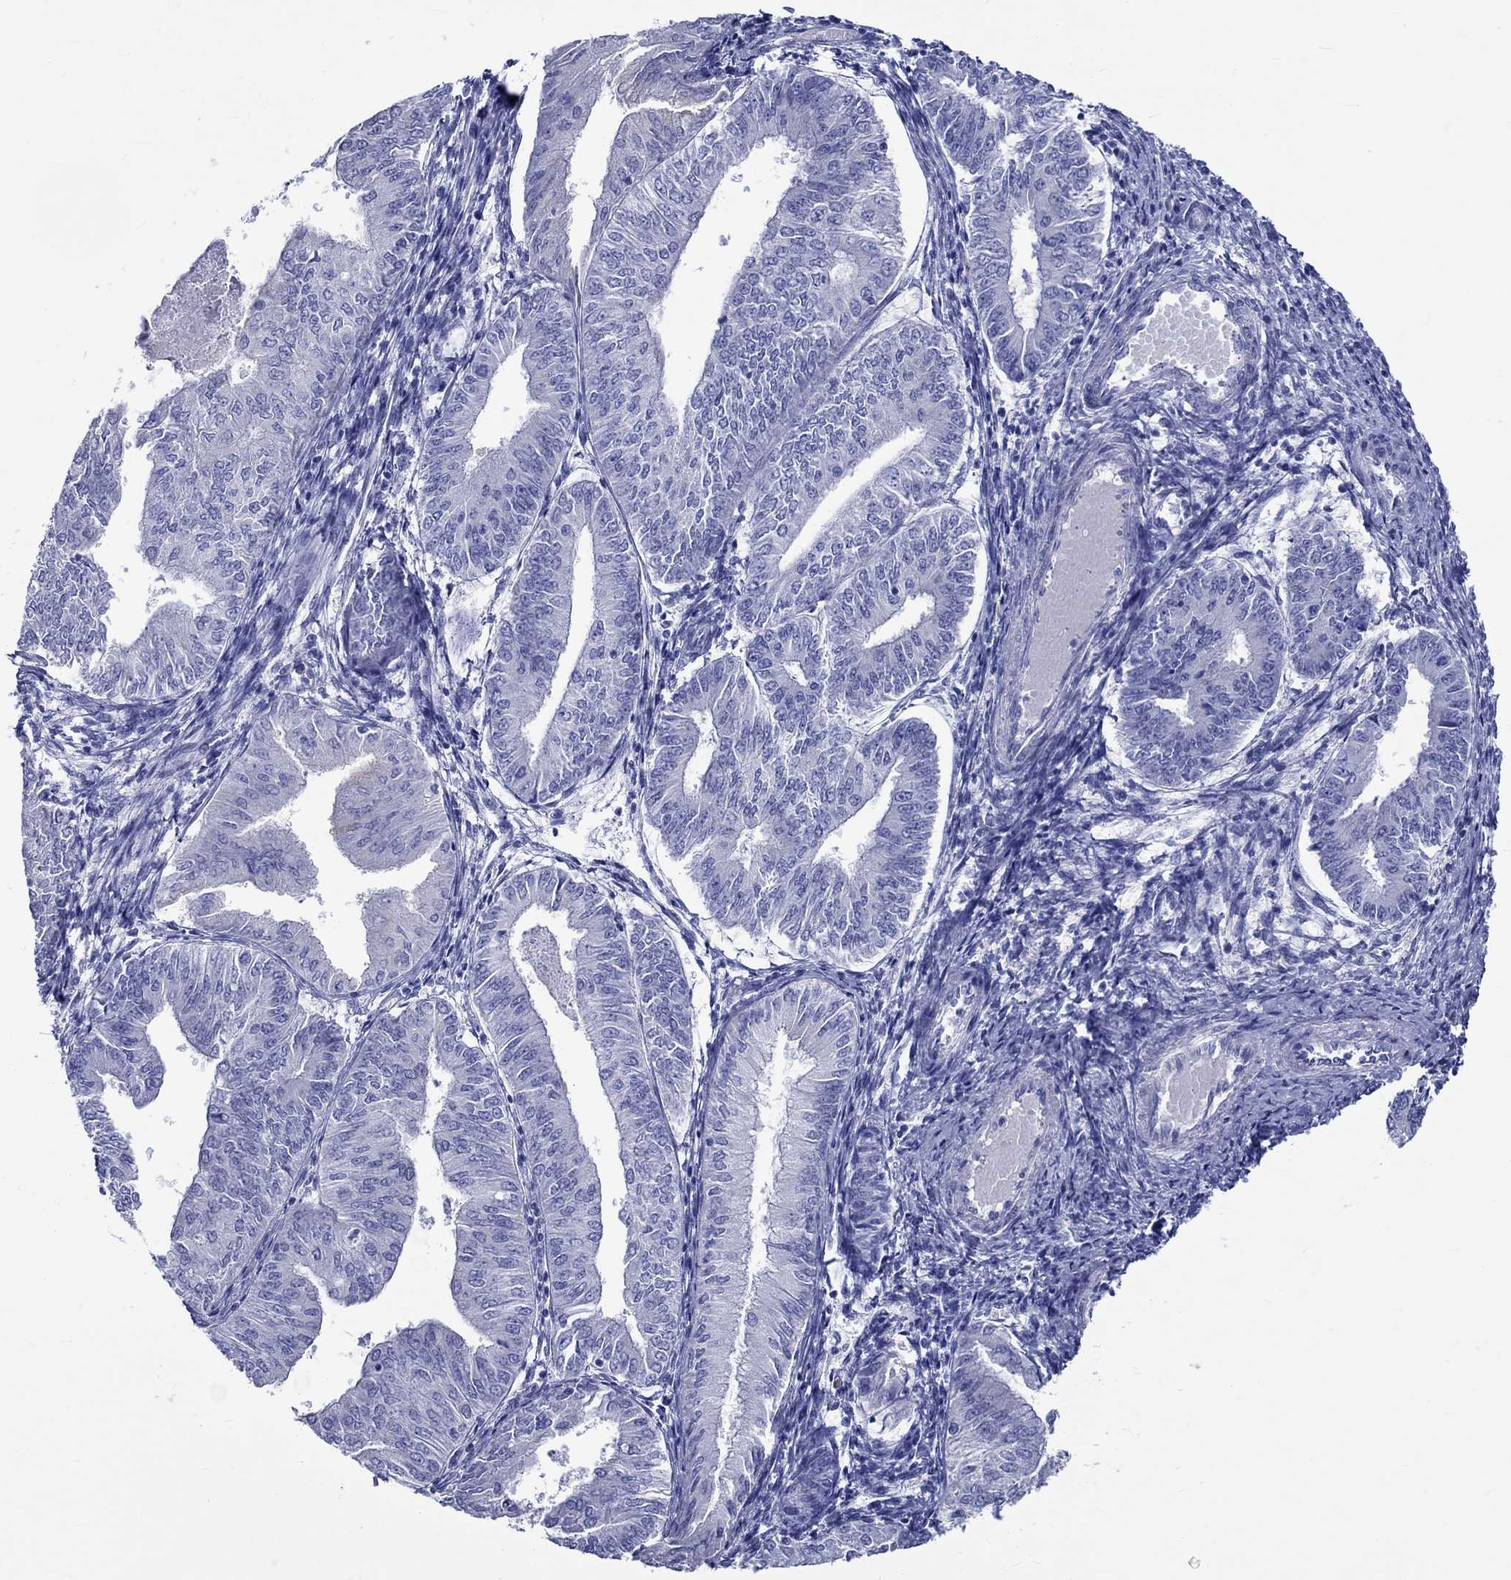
{"staining": {"intensity": "negative", "quantity": "none", "location": "none"}, "tissue": "endometrial cancer", "cell_type": "Tumor cells", "image_type": "cancer", "snomed": [{"axis": "morphology", "description": "Adenocarcinoma, NOS"}, {"axis": "topography", "description": "Endometrium"}], "caption": "This is an immunohistochemistry (IHC) photomicrograph of human adenocarcinoma (endometrial). There is no staining in tumor cells.", "gene": "SH2D7", "patient": {"sex": "female", "age": 53}}